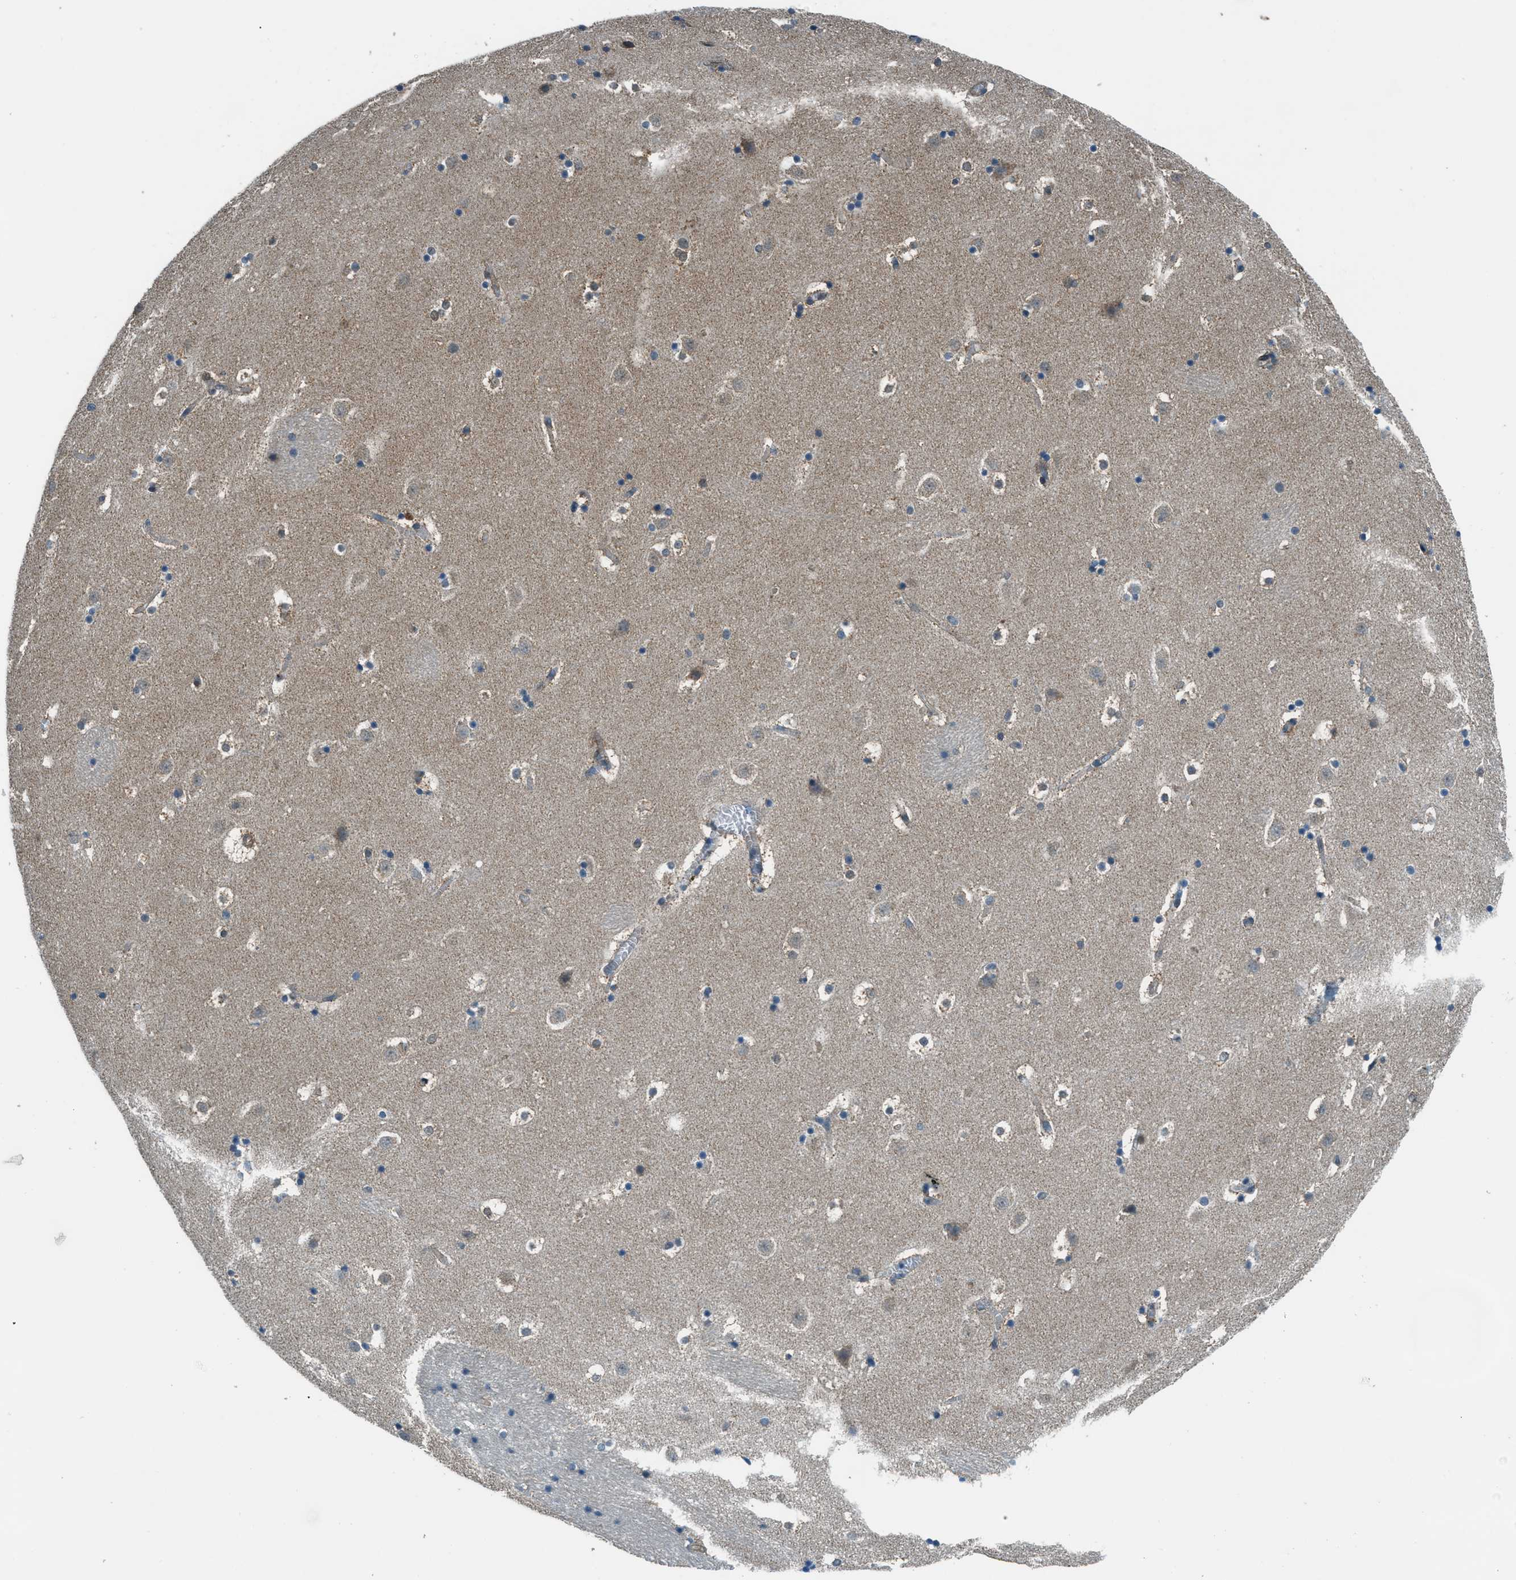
{"staining": {"intensity": "weak", "quantity": "<25%", "location": "cytoplasmic/membranous,nuclear"}, "tissue": "caudate", "cell_type": "Glial cells", "image_type": "normal", "snomed": [{"axis": "morphology", "description": "Normal tissue, NOS"}, {"axis": "topography", "description": "Lateral ventricle wall"}], "caption": "The photomicrograph demonstrates no significant staining in glial cells of caudate.", "gene": "NPEPL1", "patient": {"sex": "male", "age": 45}}